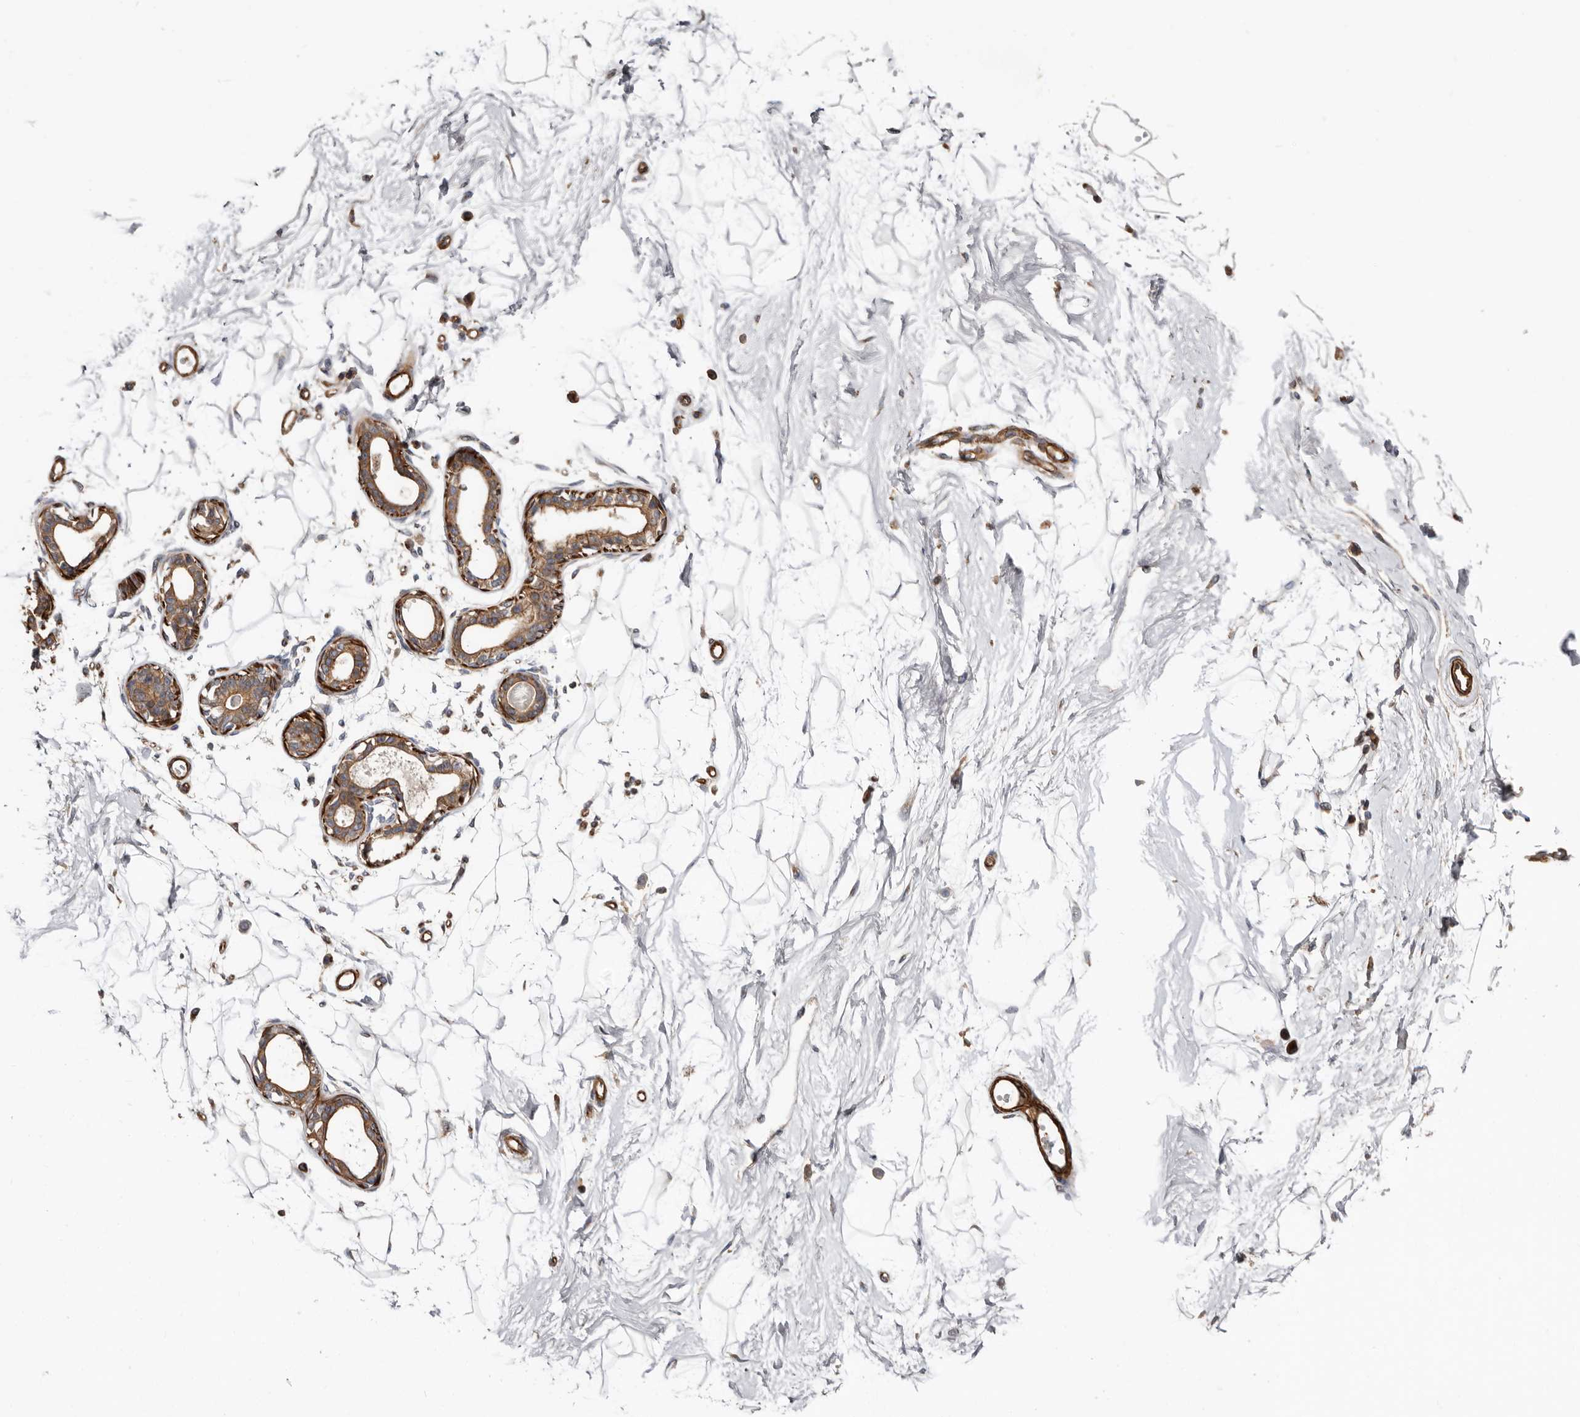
{"staining": {"intensity": "negative", "quantity": "none", "location": "none"}, "tissue": "breast", "cell_type": "Adipocytes", "image_type": "normal", "snomed": [{"axis": "morphology", "description": "Normal tissue, NOS"}, {"axis": "topography", "description": "Breast"}], "caption": "IHC histopathology image of benign breast: human breast stained with DAB displays no significant protein expression in adipocytes.", "gene": "TMC7", "patient": {"sex": "female", "age": 45}}